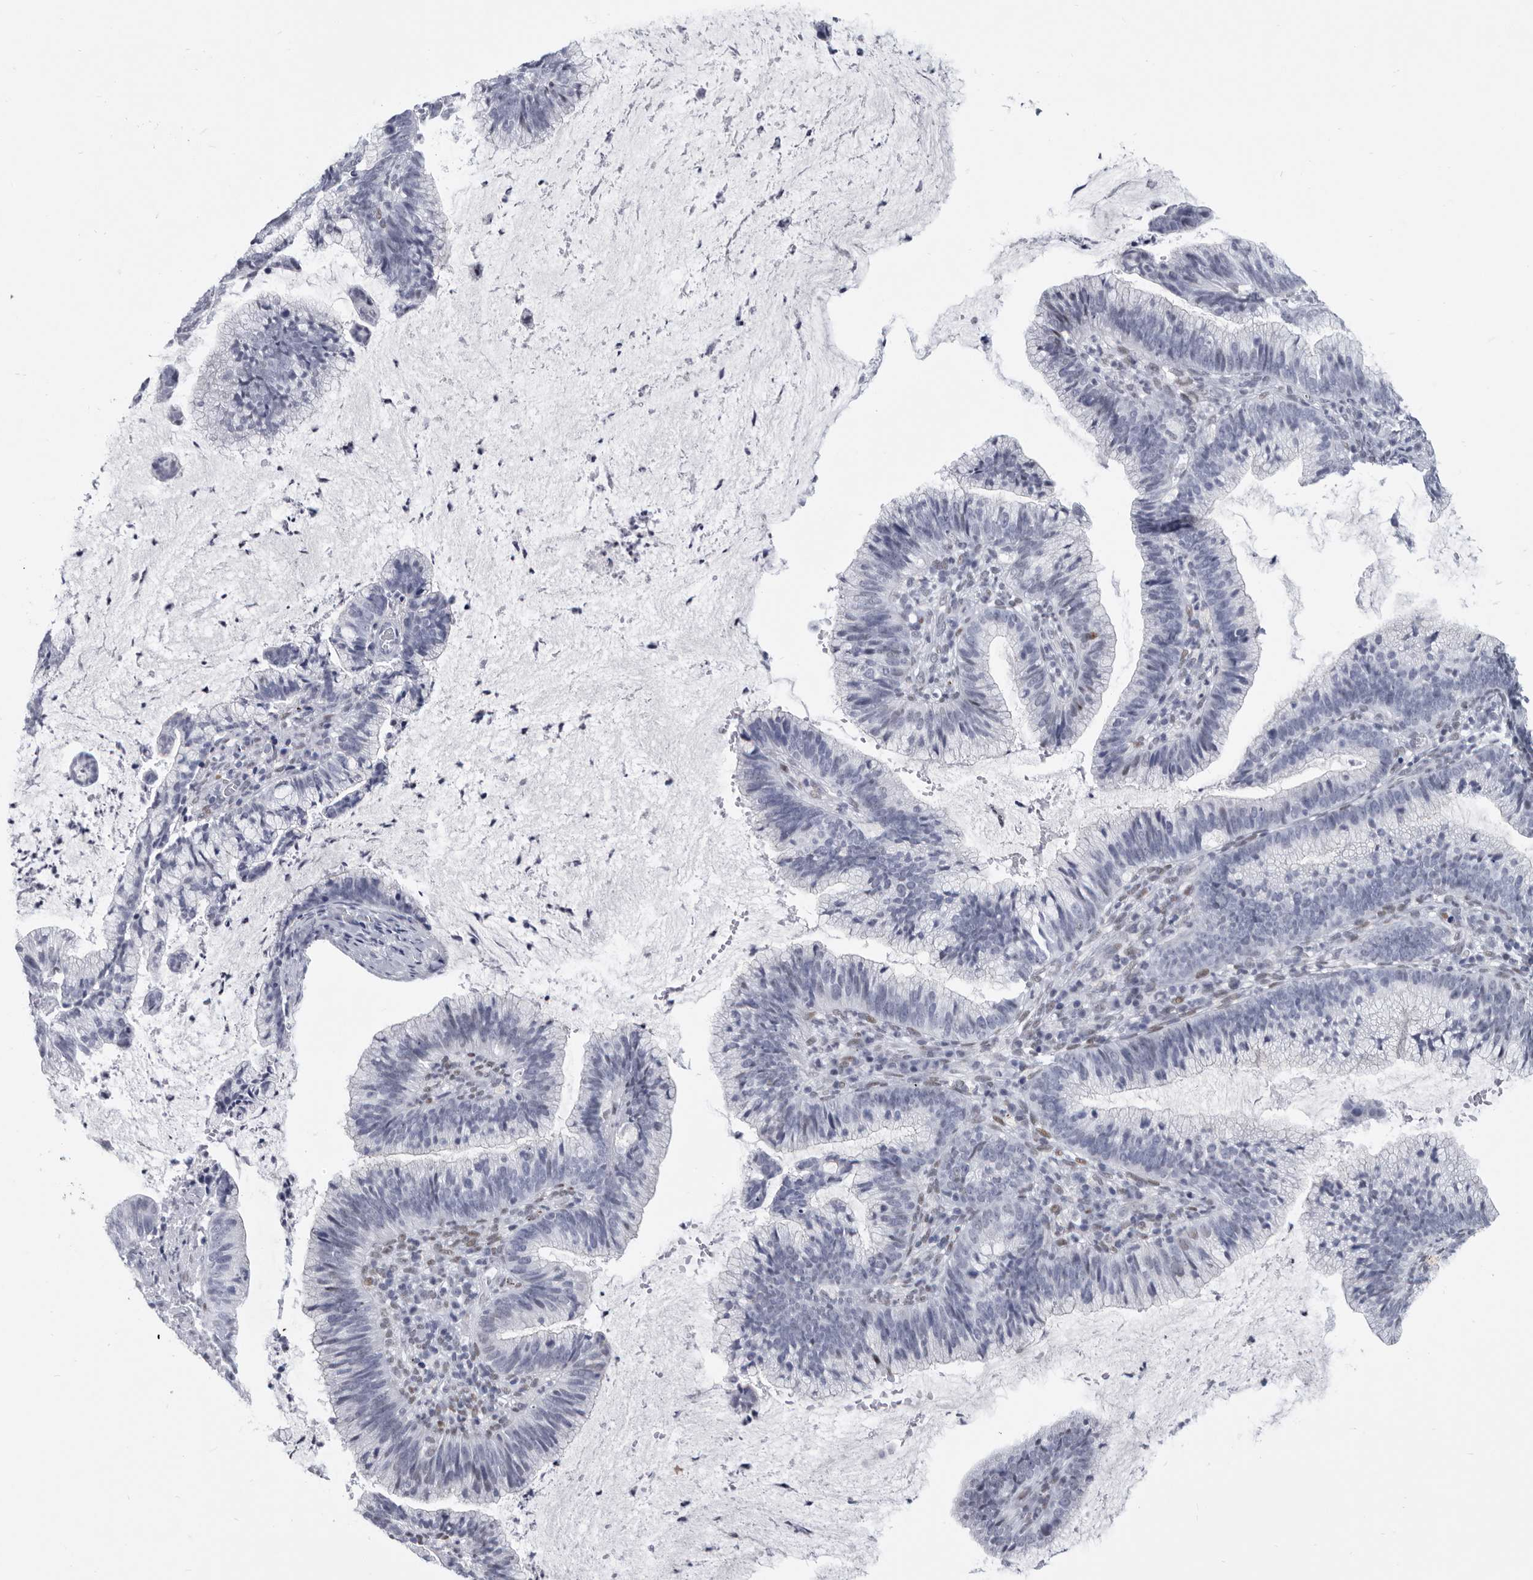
{"staining": {"intensity": "negative", "quantity": "none", "location": "none"}, "tissue": "cervical cancer", "cell_type": "Tumor cells", "image_type": "cancer", "snomed": [{"axis": "morphology", "description": "Adenocarcinoma, NOS"}, {"axis": "topography", "description": "Cervix"}], "caption": "Immunohistochemistry (IHC) photomicrograph of cervical cancer (adenocarcinoma) stained for a protein (brown), which demonstrates no staining in tumor cells. (Brightfield microscopy of DAB immunohistochemistry (IHC) at high magnification).", "gene": "WRAP73", "patient": {"sex": "female", "age": 36}}